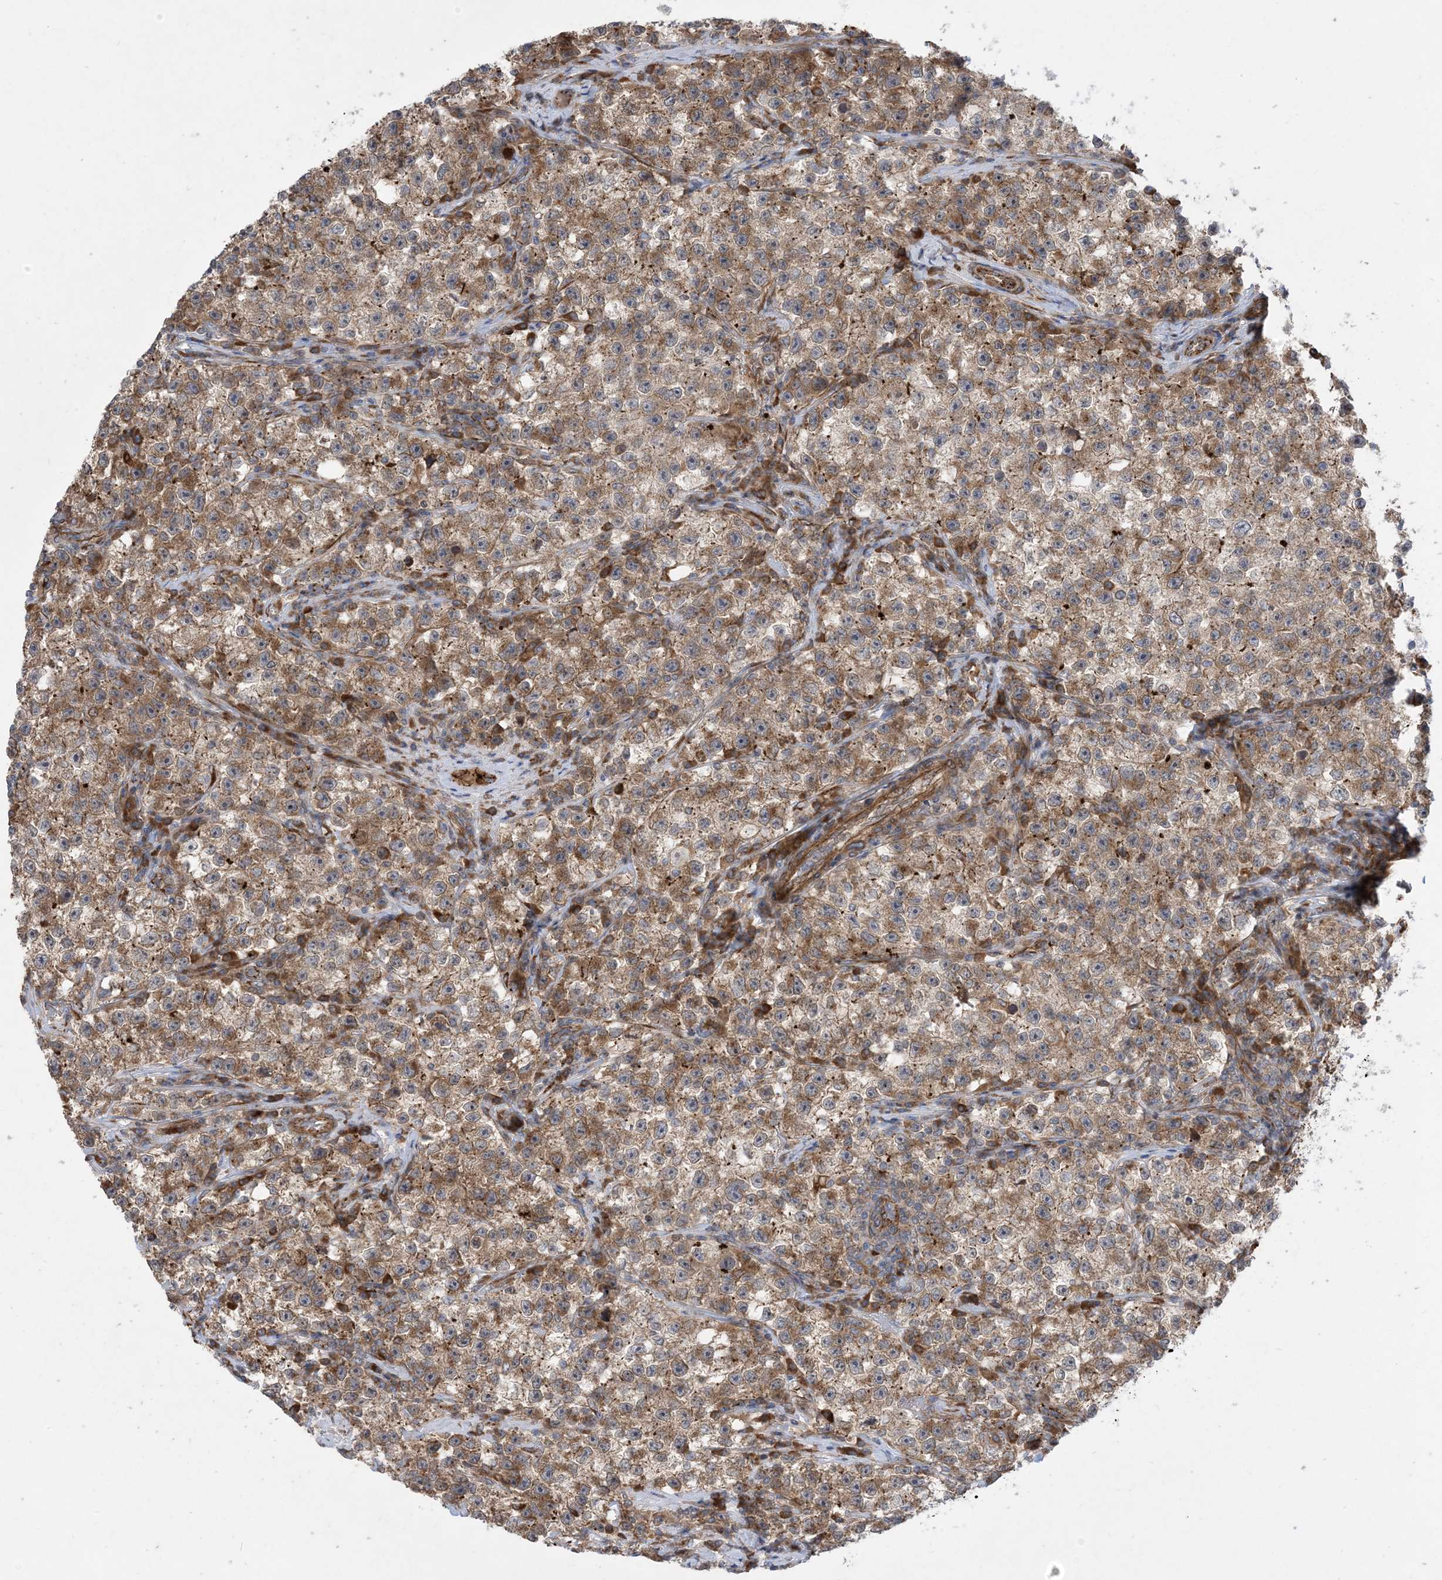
{"staining": {"intensity": "moderate", "quantity": ">75%", "location": "cytoplasmic/membranous"}, "tissue": "testis cancer", "cell_type": "Tumor cells", "image_type": "cancer", "snomed": [{"axis": "morphology", "description": "Seminoma, NOS"}, {"axis": "topography", "description": "Testis"}], "caption": "Immunohistochemical staining of testis cancer (seminoma) demonstrates moderate cytoplasmic/membranous protein positivity in approximately >75% of tumor cells.", "gene": "OTOP1", "patient": {"sex": "male", "age": 22}}